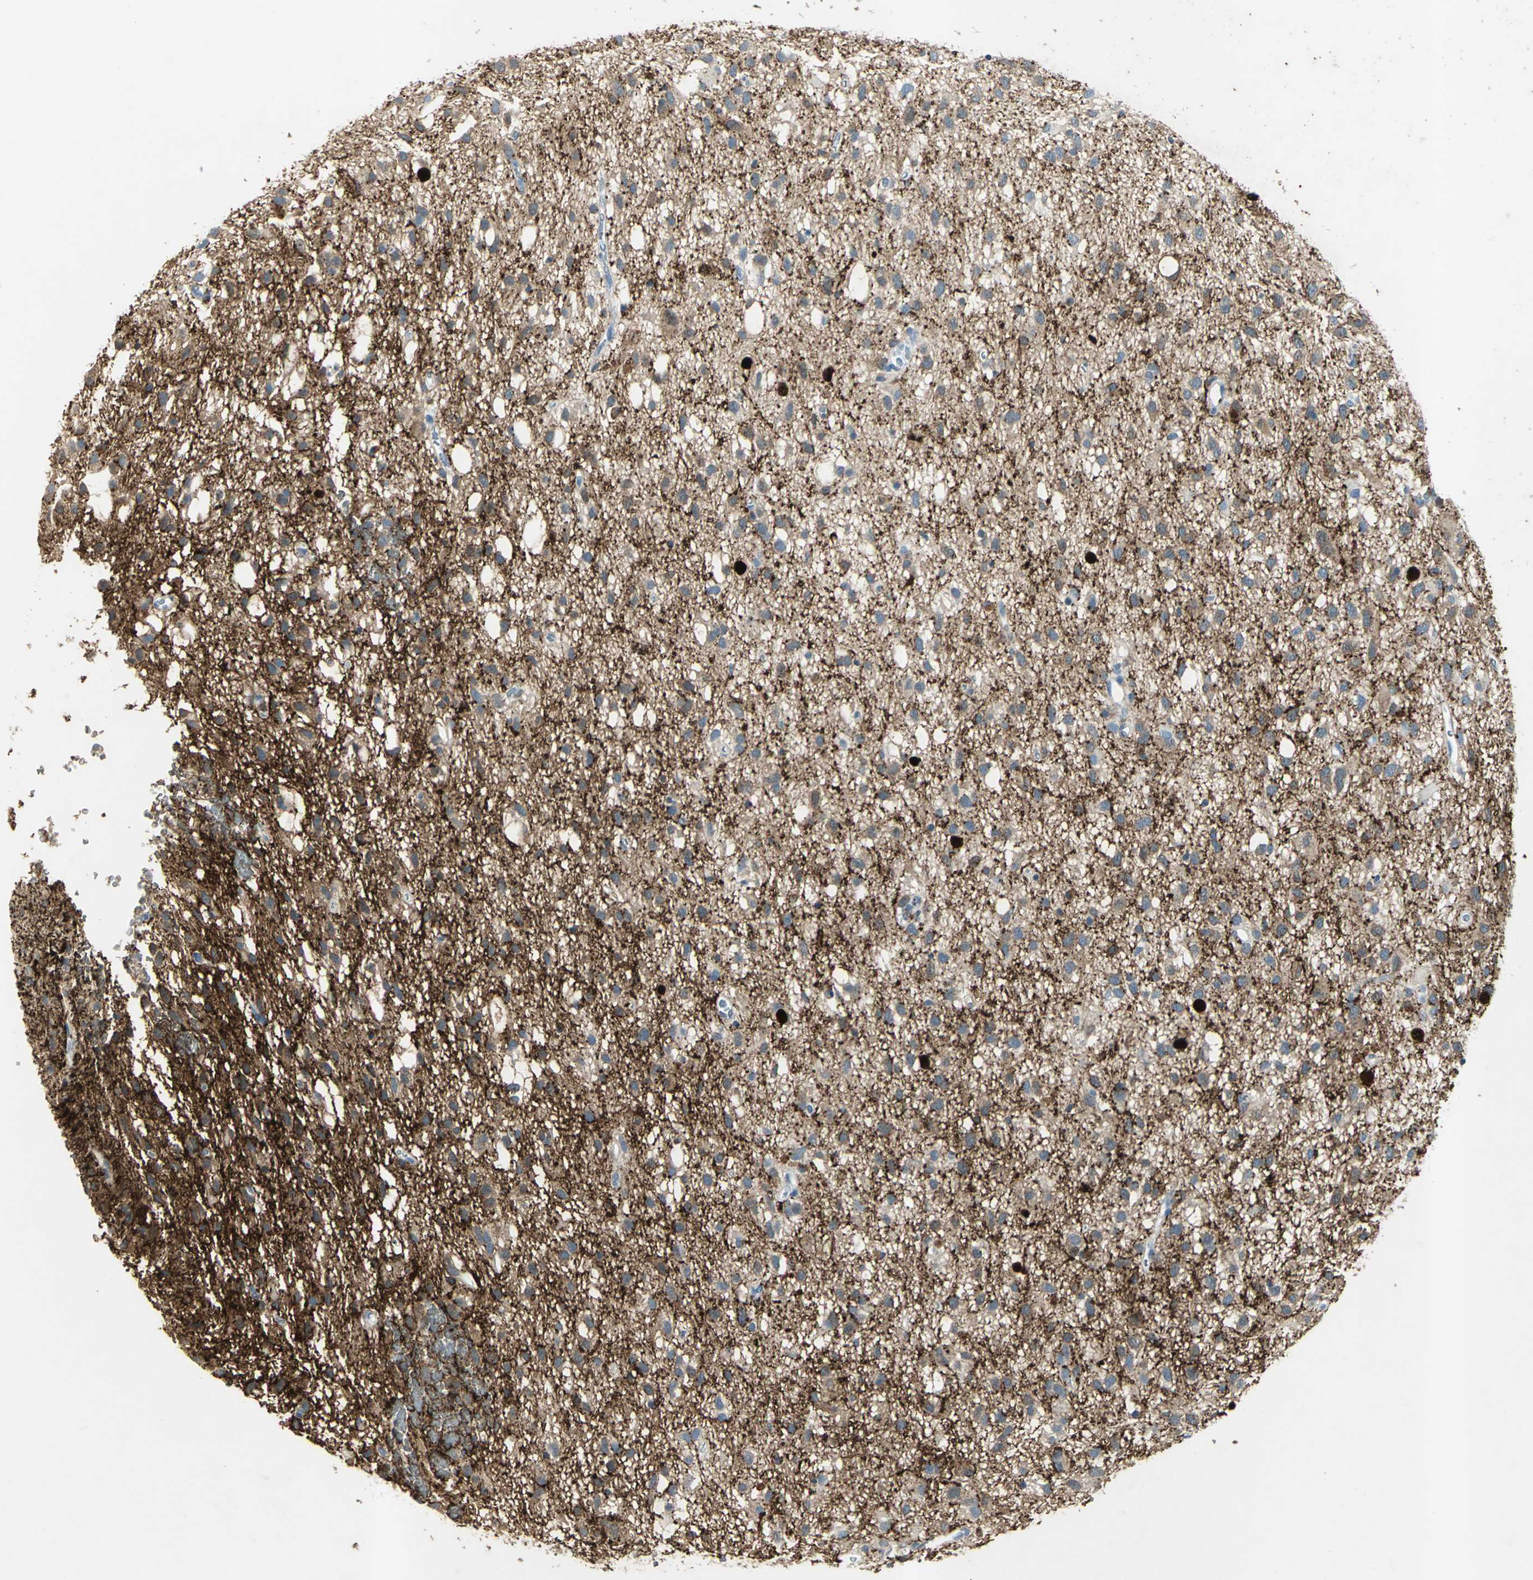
{"staining": {"intensity": "negative", "quantity": "none", "location": "none"}, "tissue": "glioma", "cell_type": "Tumor cells", "image_type": "cancer", "snomed": [{"axis": "morphology", "description": "Glioma, malignant, Low grade"}, {"axis": "topography", "description": "Brain"}], "caption": "There is no significant staining in tumor cells of glioma.", "gene": "CAMK2B", "patient": {"sex": "male", "age": 77}}